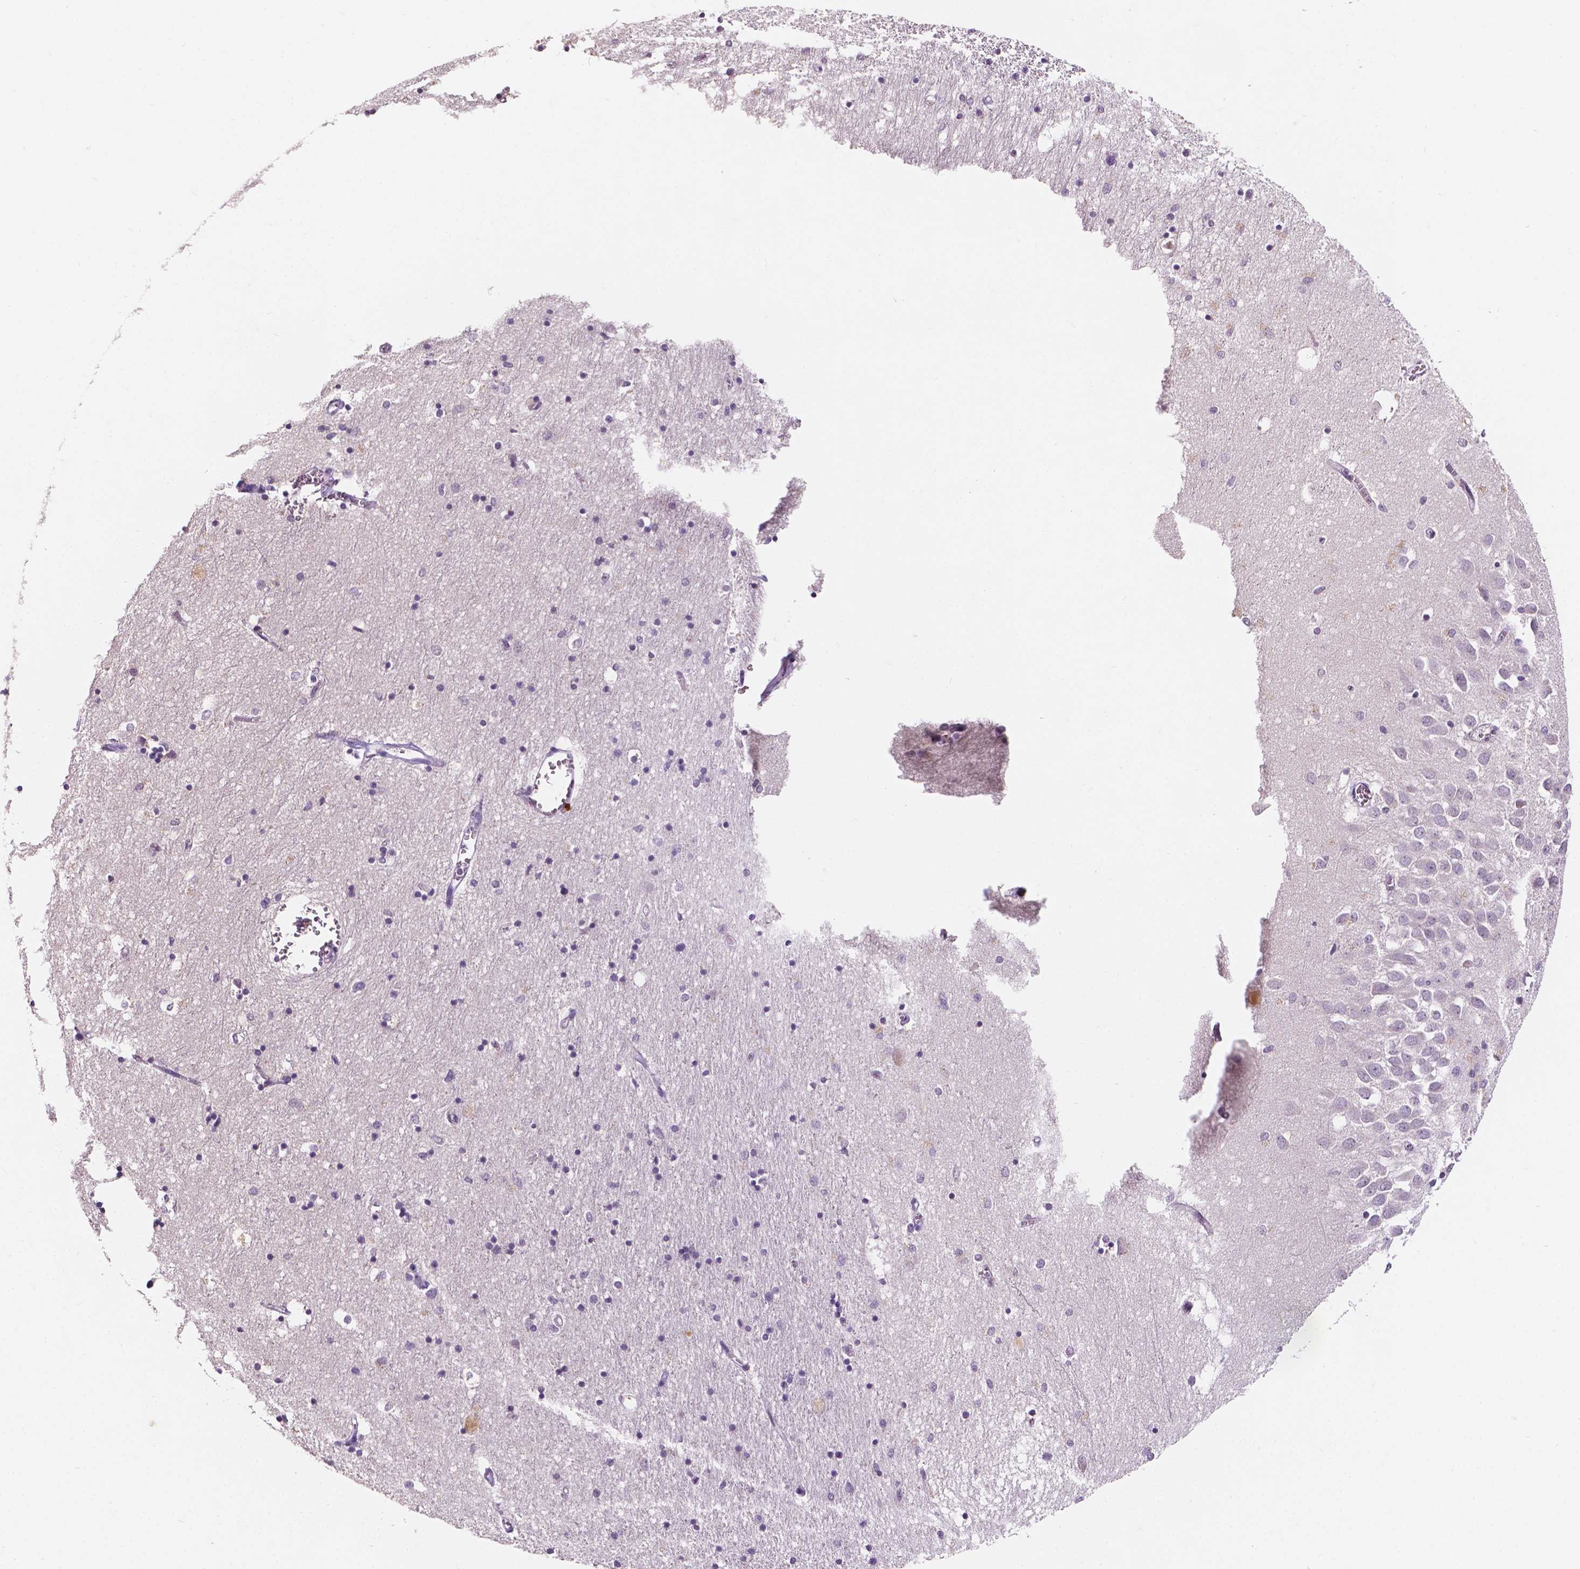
{"staining": {"intensity": "negative", "quantity": "none", "location": "none"}, "tissue": "hippocampus", "cell_type": "Glial cells", "image_type": "normal", "snomed": [{"axis": "morphology", "description": "Normal tissue, NOS"}, {"axis": "topography", "description": "Lateral ventricle wall"}, {"axis": "topography", "description": "Hippocampus"}], "caption": "This is an immunohistochemistry micrograph of normal hippocampus. There is no expression in glial cells.", "gene": "SIRT2", "patient": {"sex": "female", "age": 63}}